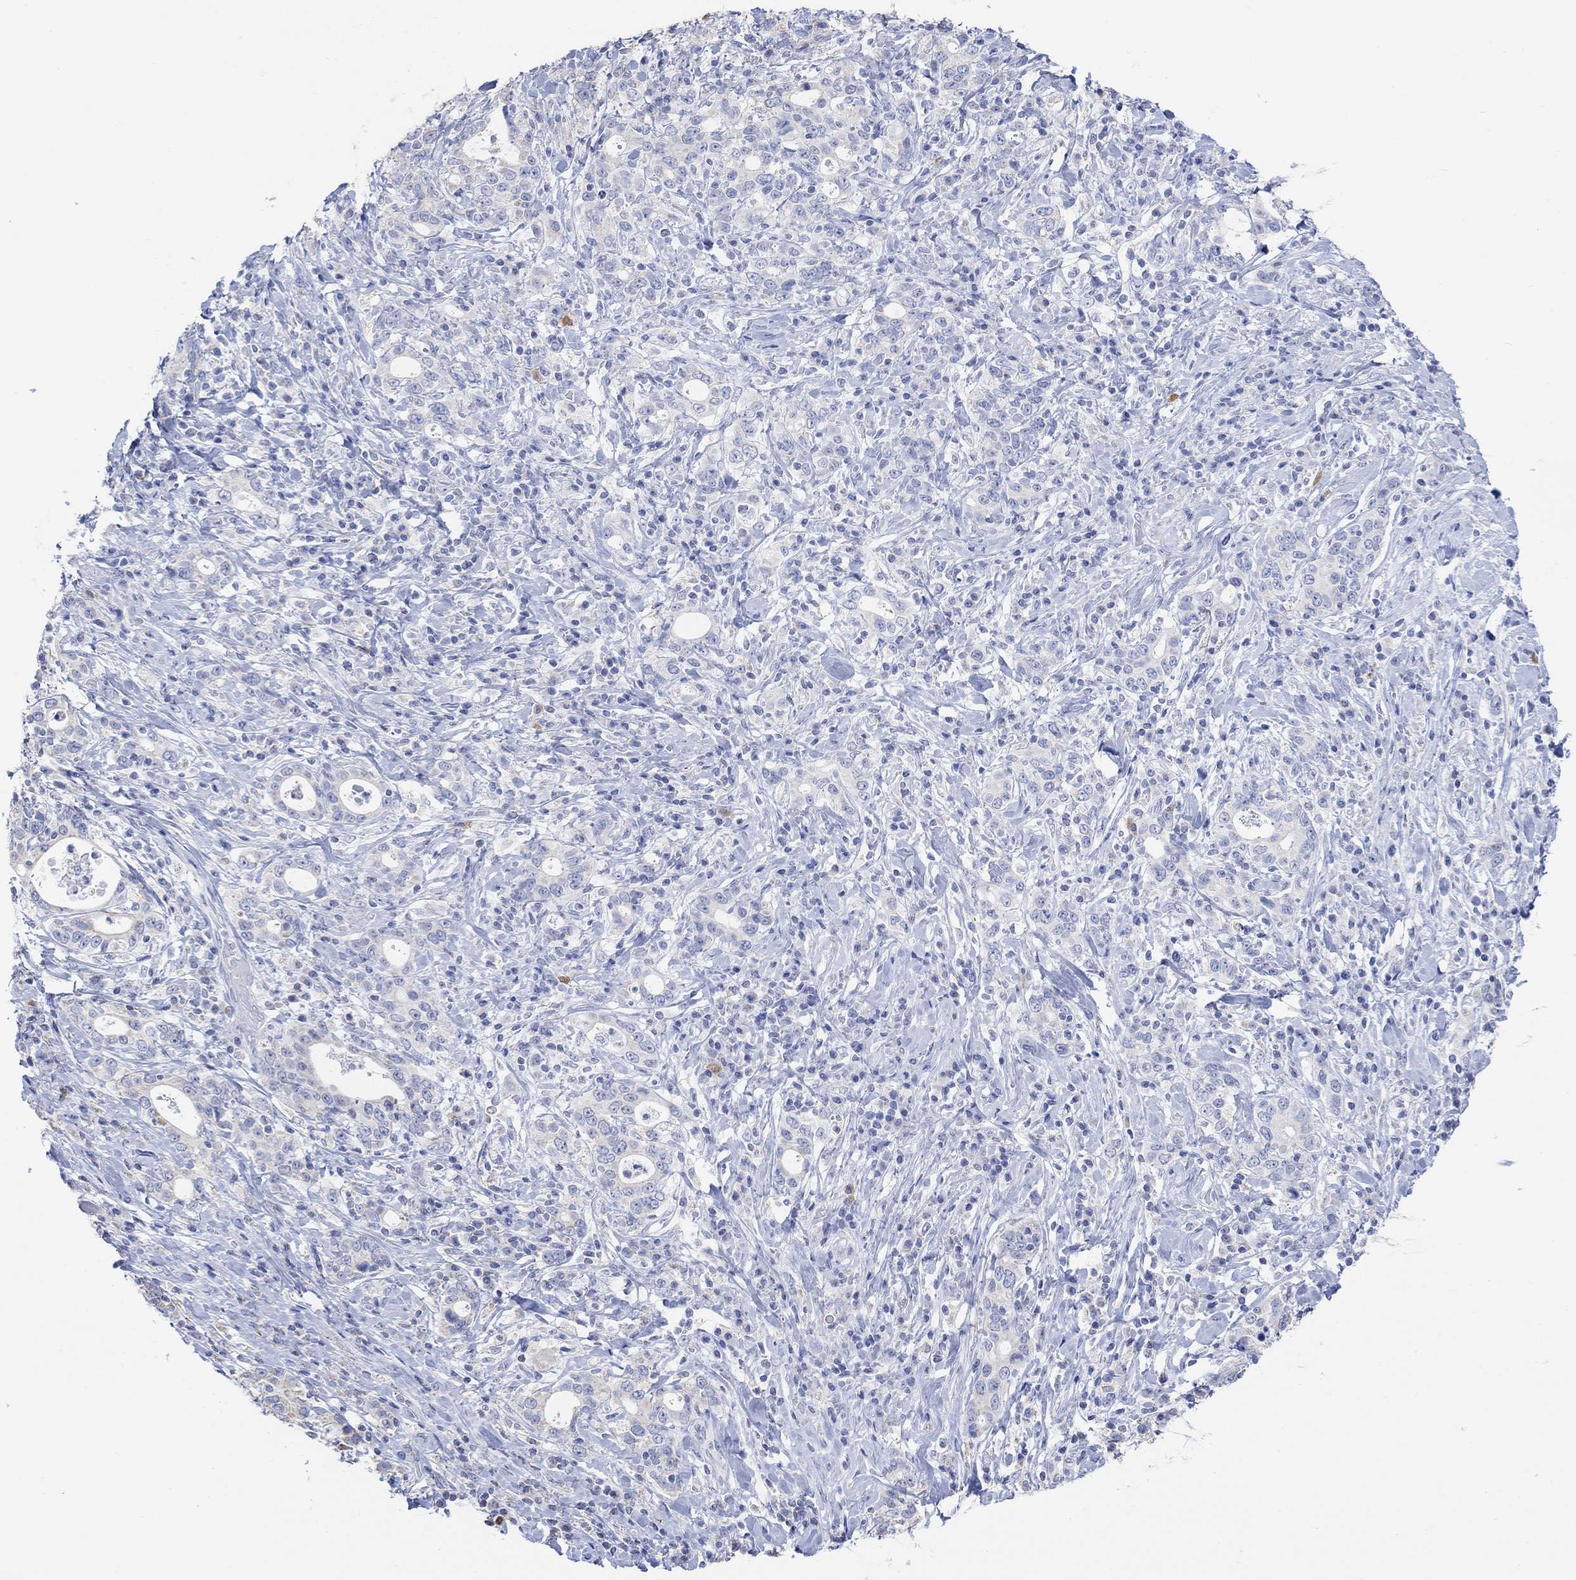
{"staining": {"intensity": "negative", "quantity": "none", "location": "none"}, "tissue": "stomach cancer", "cell_type": "Tumor cells", "image_type": "cancer", "snomed": [{"axis": "morphology", "description": "Adenocarcinoma, NOS"}, {"axis": "topography", "description": "Stomach"}], "caption": "Human stomach adenocarcinoma stained for a protein using IHC exhibits no expression in tumor cells.", "gene": "SYT12", "patient": {"sex": "male", "age": 79}}